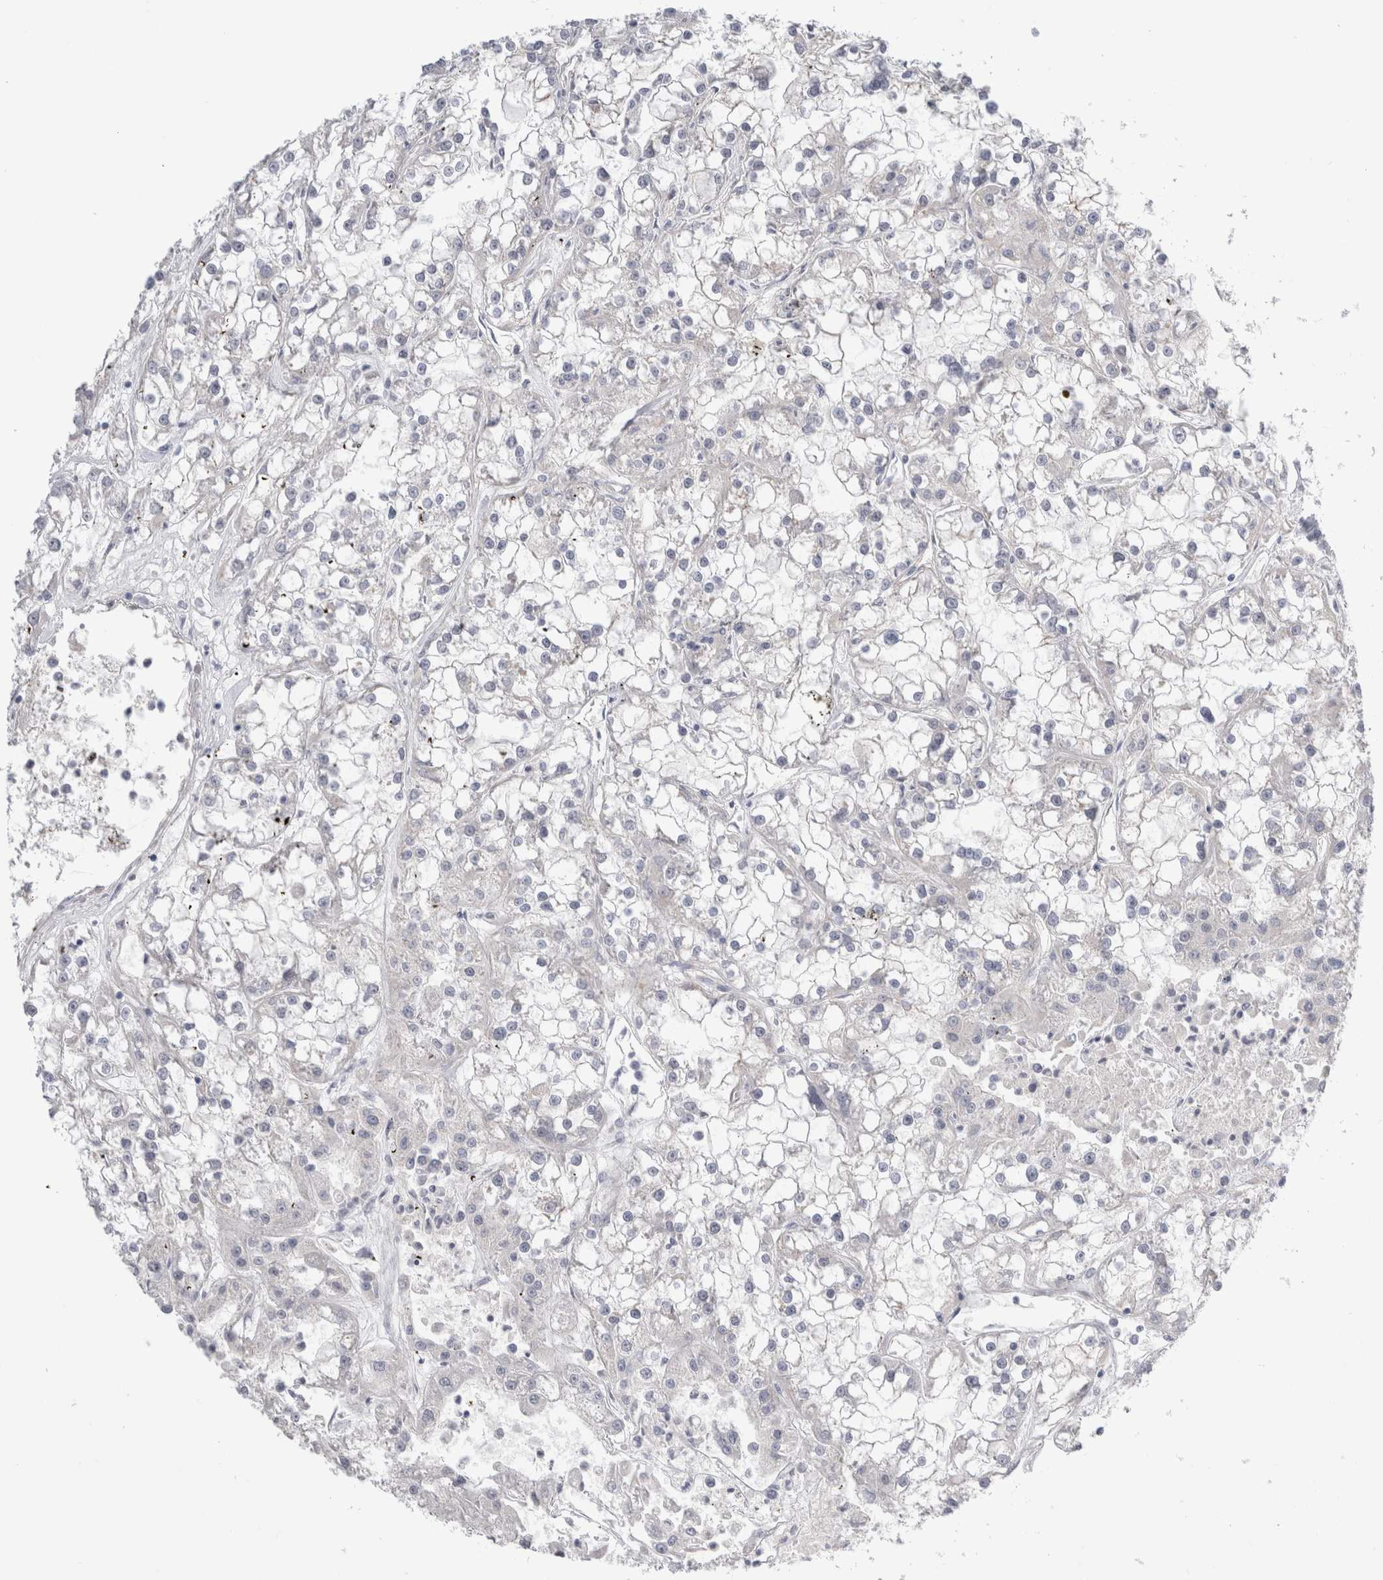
{"staining": {"intensity": "negative", "quantity": "none", "location": "none"}, "tissue": "renal cancer", "cell_type": "Tumor cells", "image_type": "cancer", "snomed": [{"axis": "morphology", "description": "Adenocarcinoma, NOS"}, {"axis": "topography", "description": "Kidney"}], "caption": "There is no significant expression in tumor cells of renal cancer. (DAB (3,3'-diaminobenzidine) immunohistochemistry (IHC) with hematoxylin counter stain).", "gene": "TAFA5", "patient": {"sex": "female", "age": 52}}